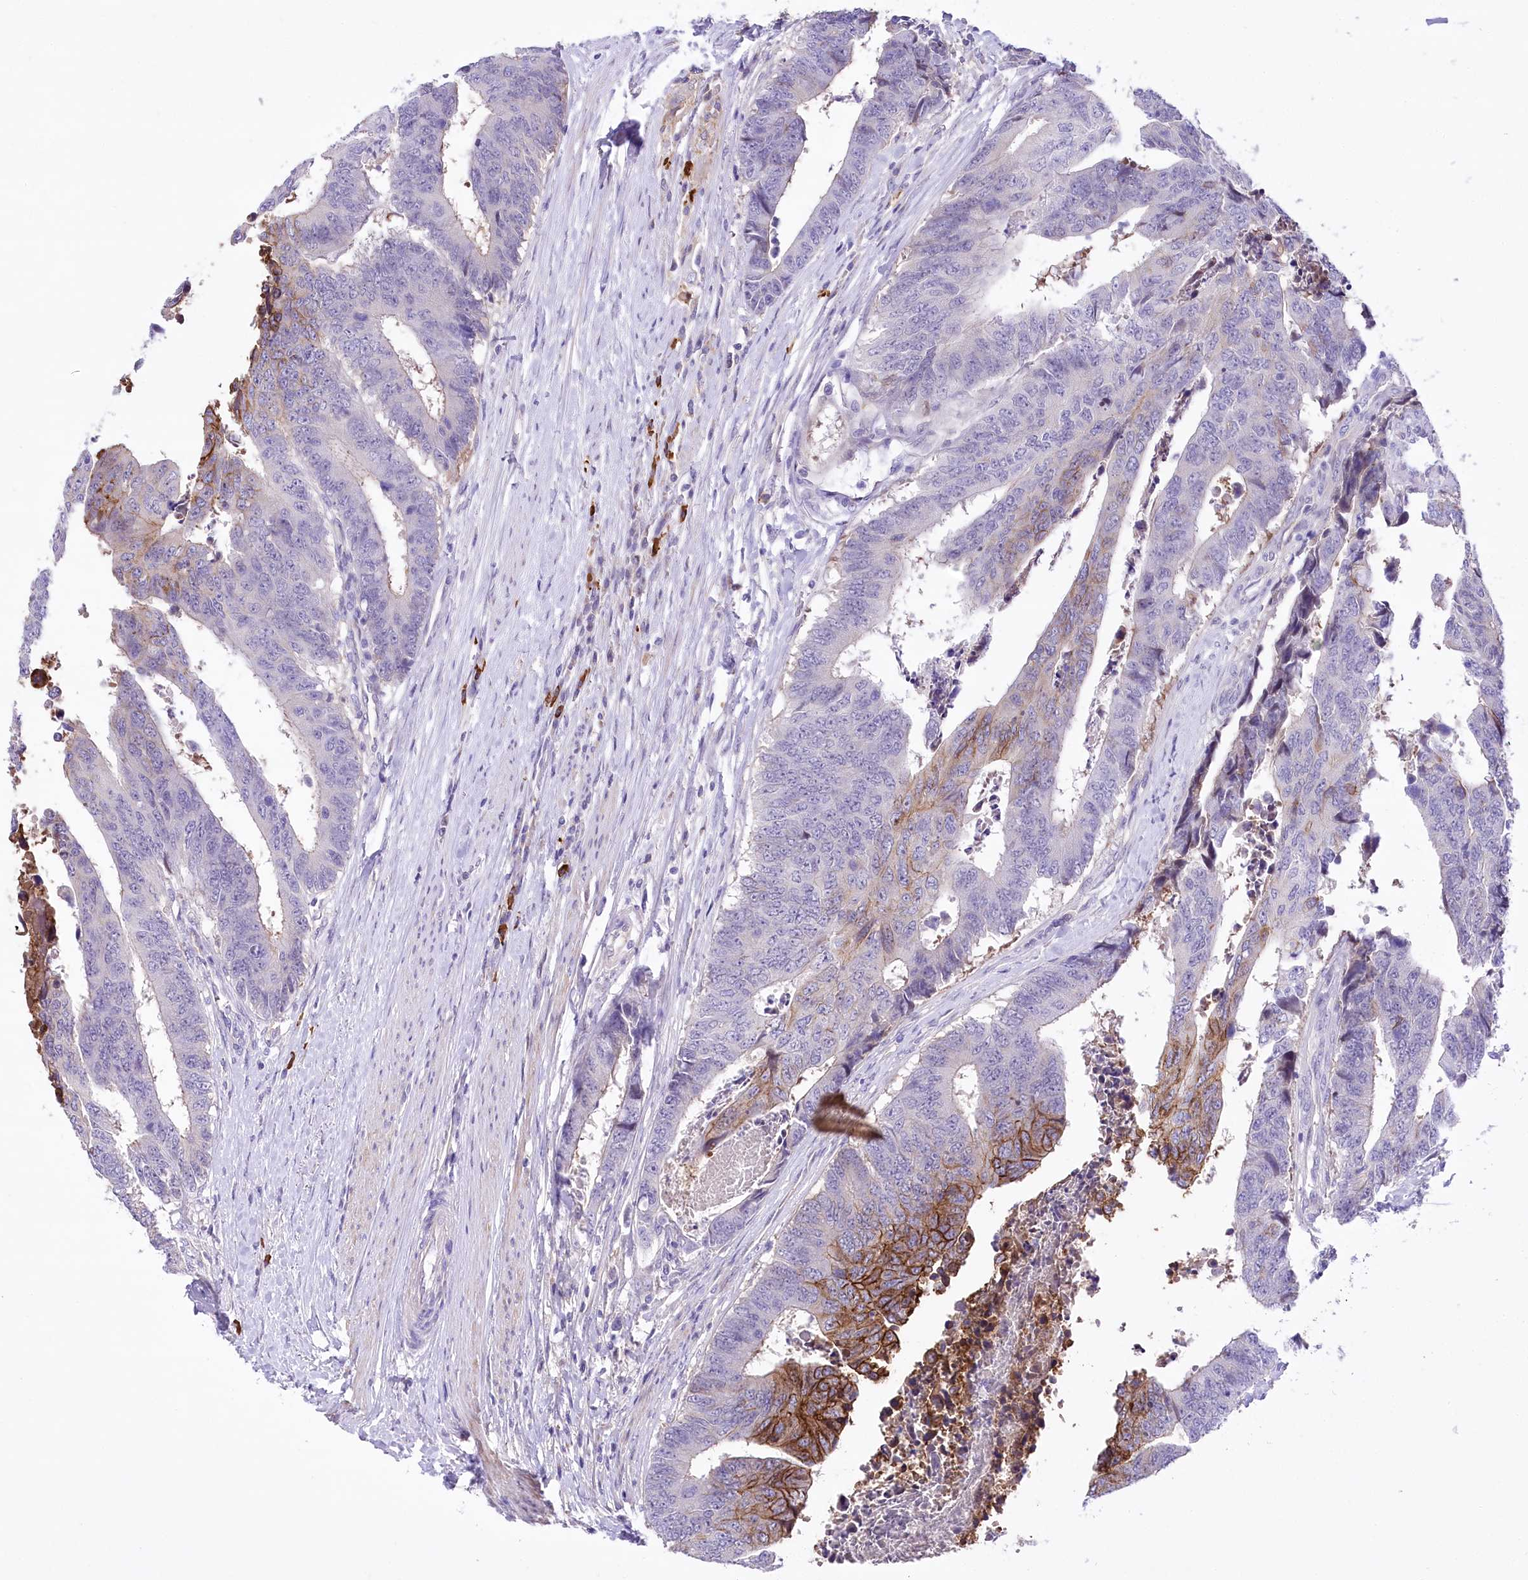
{"staining": {"intensity": "strong", "quantity": "<25%", "location": "cytoplasmic/membranous"}, "tissue": "colorectal cancer", "cell_type": "Tumor cells", "image_type": "cancer", "snomed": [{"axis": "morphology", "description": "Adenocarcinoma, NOS"}, {"axis": "topography", "description": "Rectum"}], "caption": "A brown stain shows strong cytoplasmic/membranous expression of a protein in human colorectal cancer (adenocarcinoma) tumor cells.", "gene": "CEP164", "patient": {"sex": "male", "age": 84}}